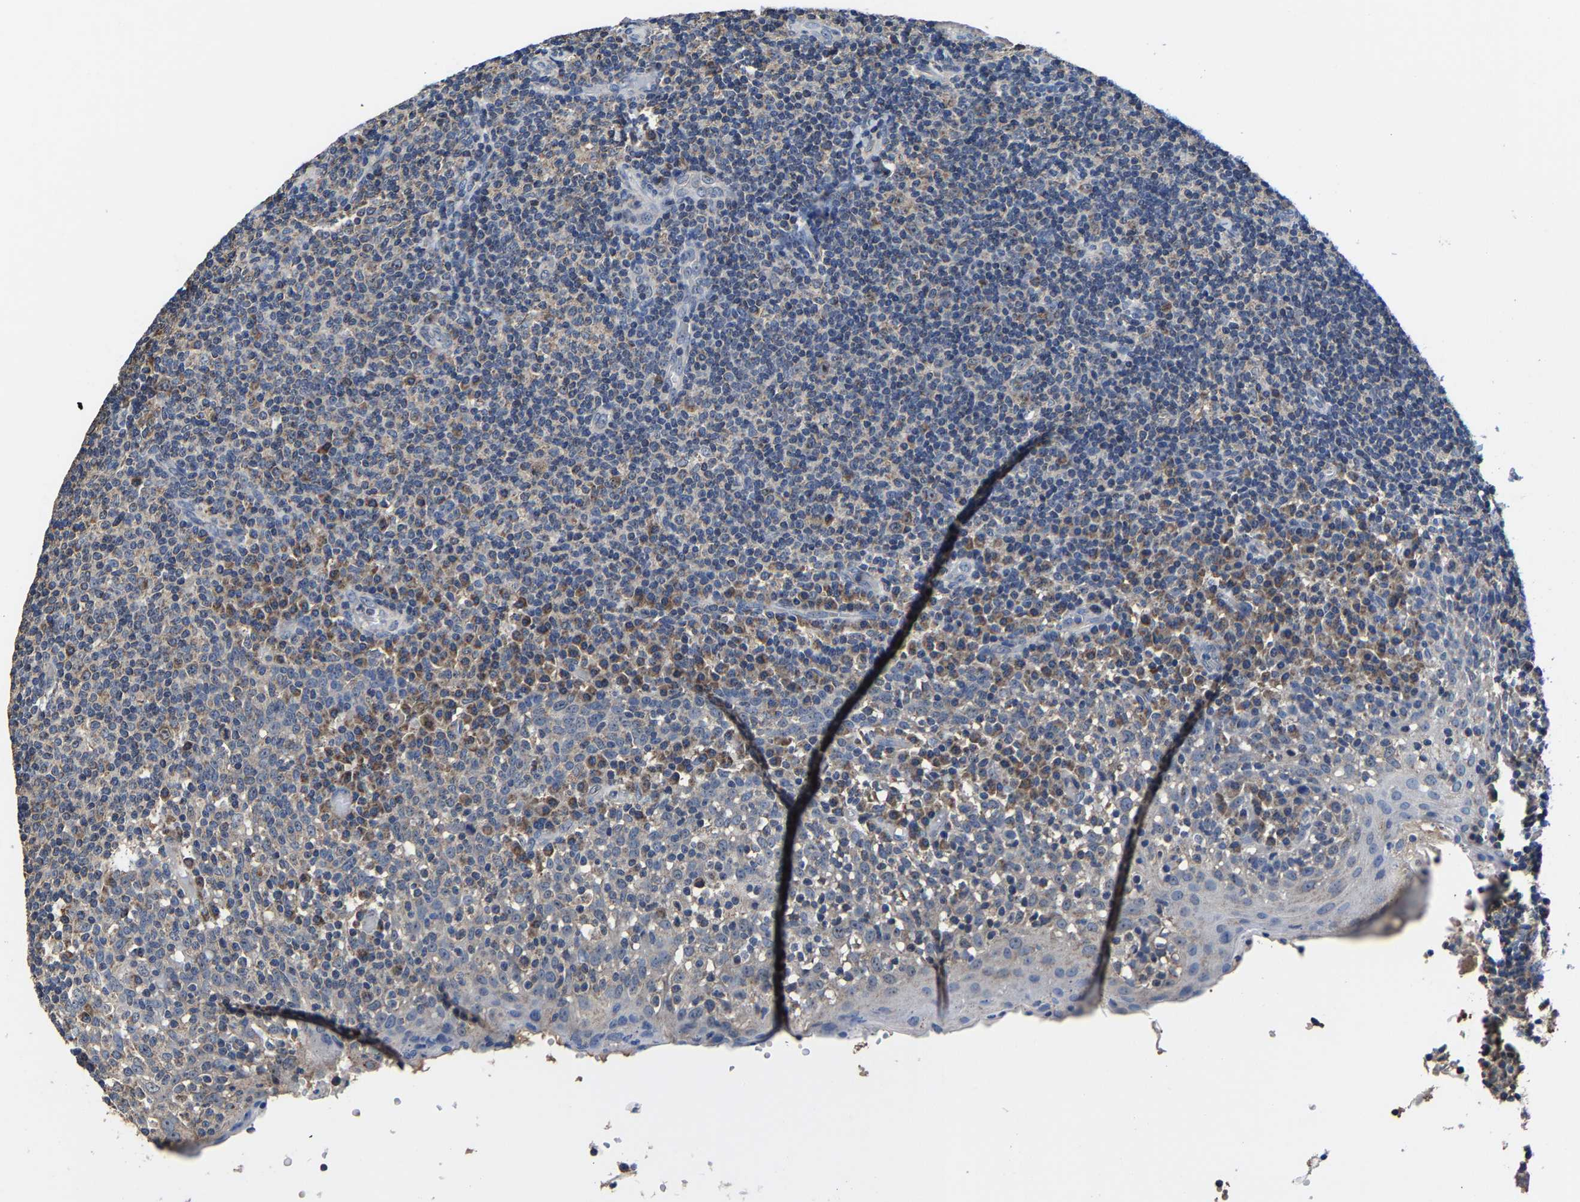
{"staining": {"intensity": "weak", "quantity": "<25%", "location": "cytoplasmic/membranous"}, "tissue": "tonsil", "cell_type": "Germinal center cells", "image_type": "normal", "snomed": [{"axis": "morphology", "description": "Normal tissue, NOS"}, {"axis": "topography", "description": "Tonsil"}], "caption": "Protein analysis of benign tonsil shows no significant staining in germinal center cells.", "gene": "ZCCHC7", "patient": {"sex": "female", "age": 19}}